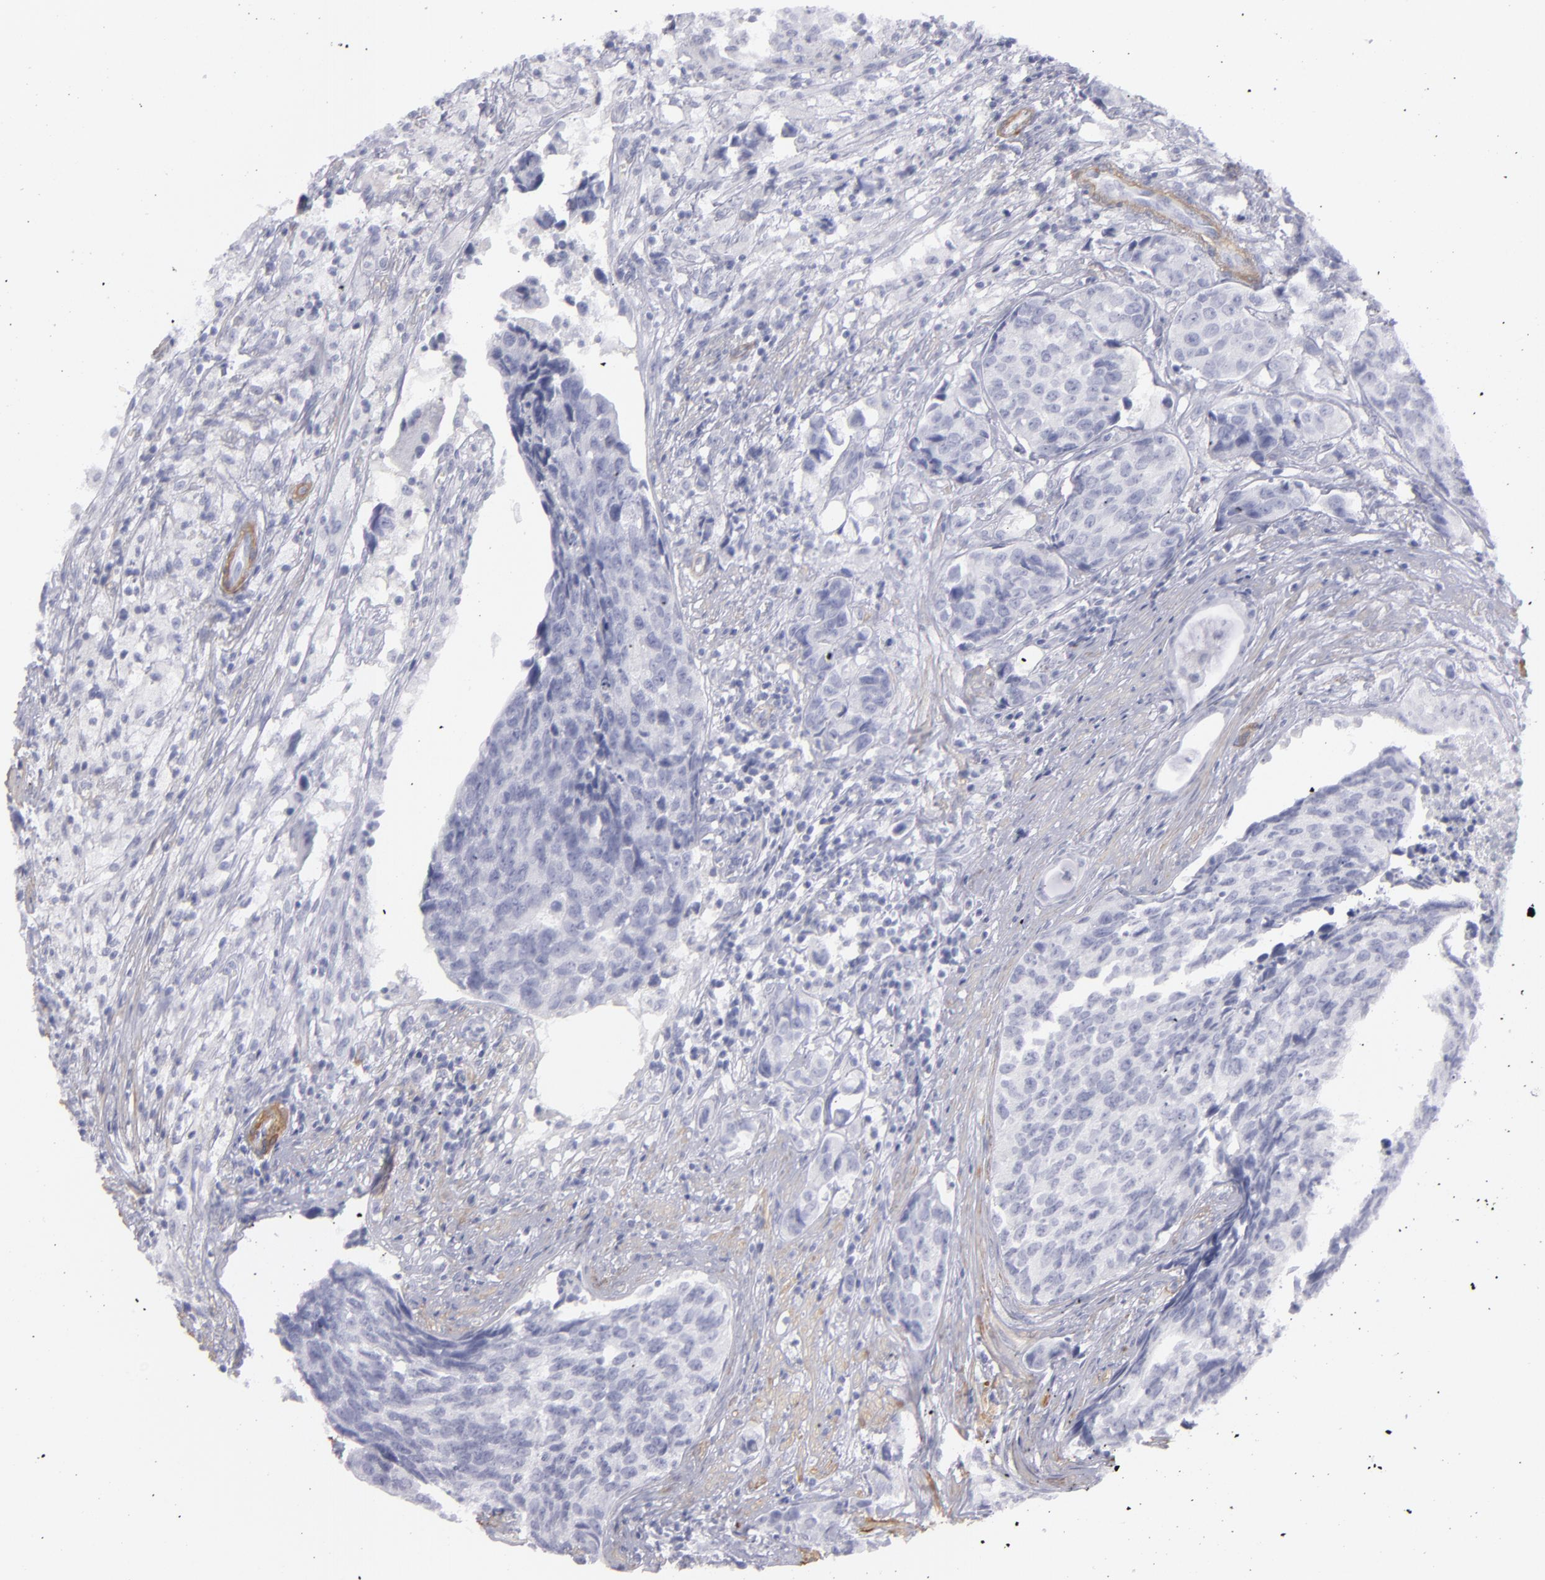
{"staining": {"intensity": "negative", "quantity": "none", "location": "none"}, "tissue": "urothelial cancer", "cell_type": "Tumor cells", "image_type": "cancer", "snomed": [{"axis": "morphology", "description": "Urothelial carcinoma, High grade"}, {"axis": "topography", "description": "Urinary bladder"}], "caption": "This is a micrograph of immunohistochemistry staining of urothelial cancer, which shows no expression in tumor cells. (DAB immunohistochemistry visualized using brightfield microscopy, high magnification).", "gene": "MYH11", "patient": {"sex": "male", "age": 81}}